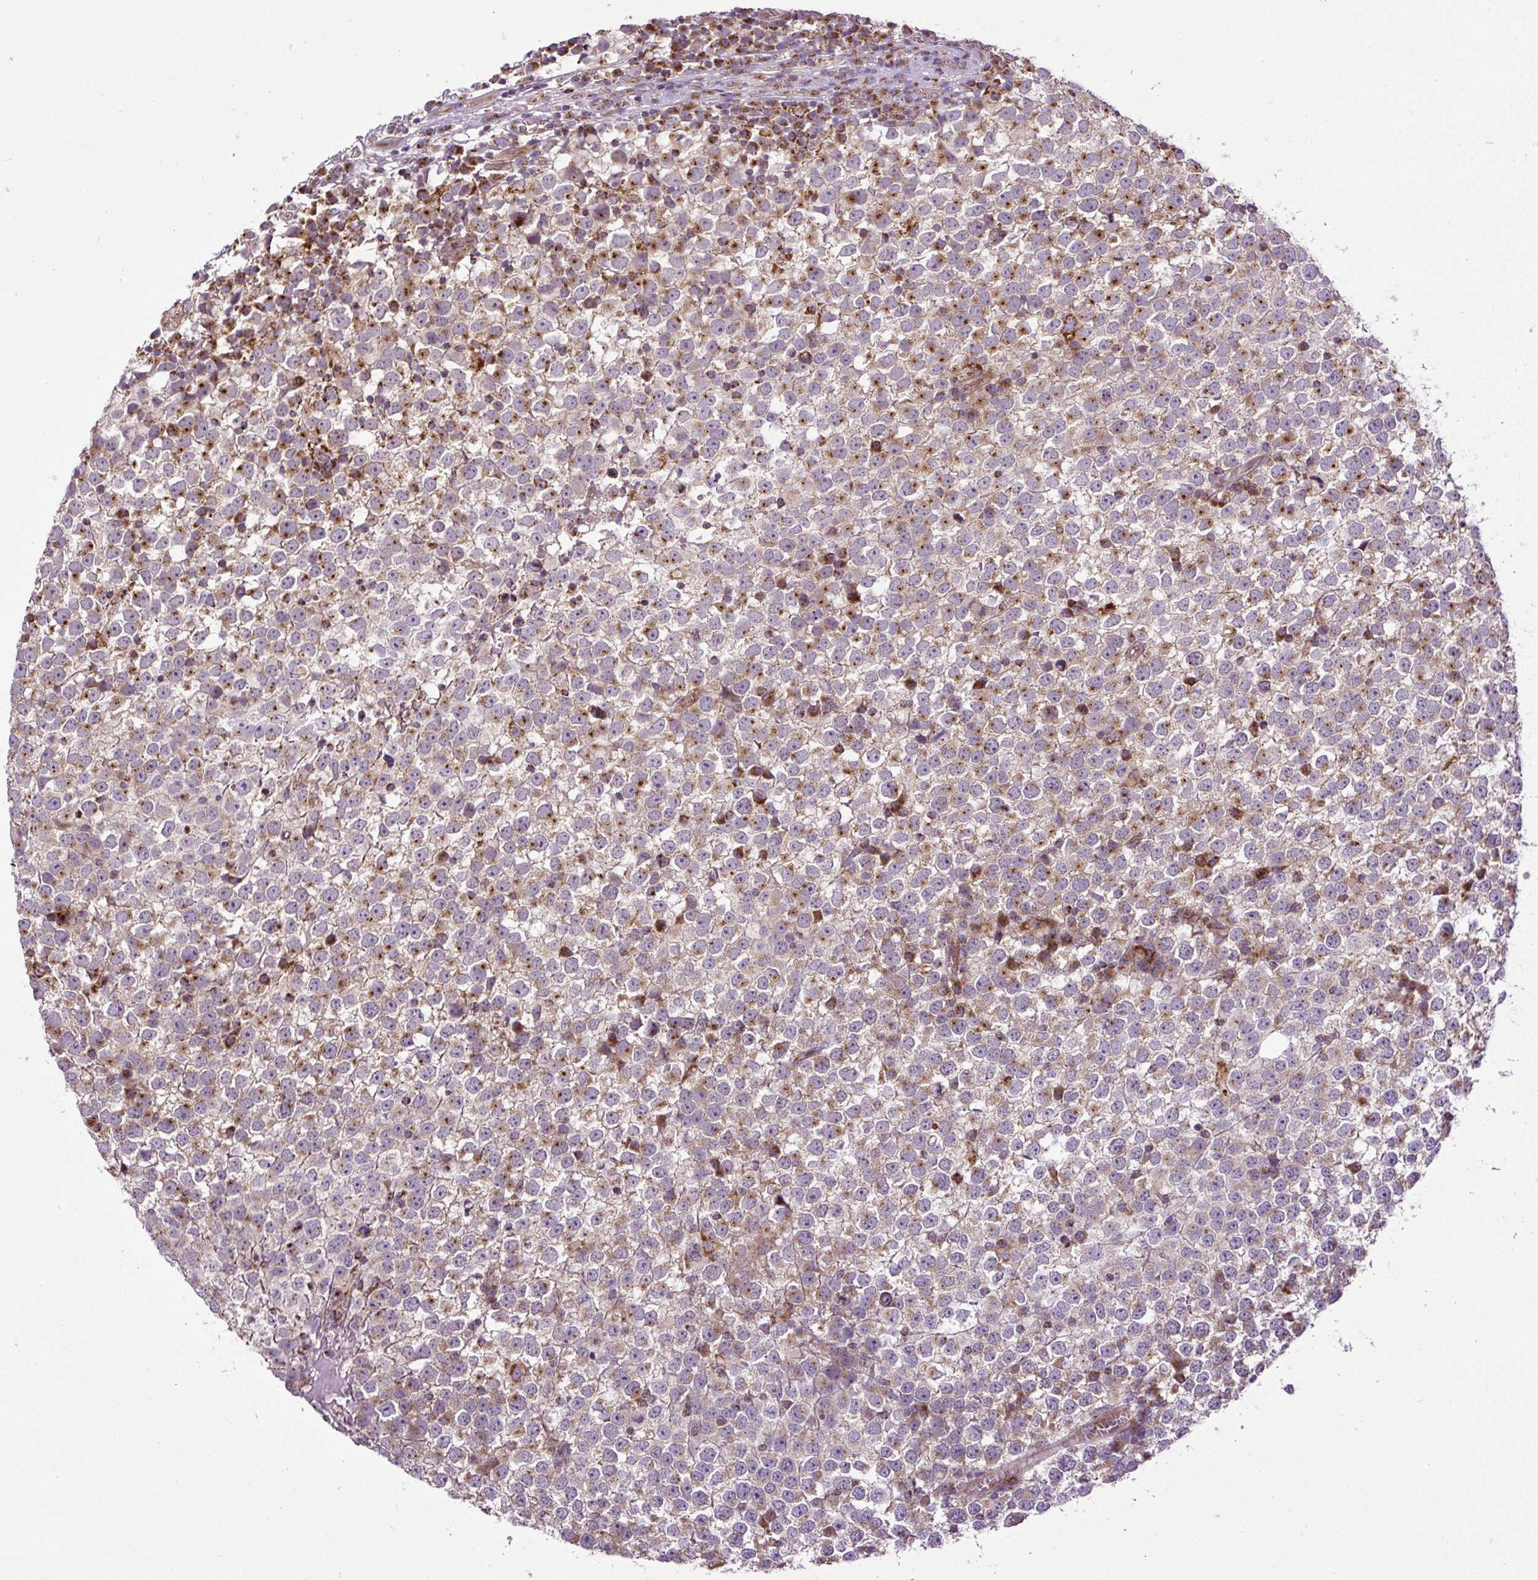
{"staining": {"intensity": "moderate", "quantity": "25%-75%", "location": "cytoplasmic/membranous"}, "tissue": "testis cancer", "cell_type": "Tumor cells", "image_type": "cancer", "snomed": [{"axis": "morphology", "description": "Seminoma, NOS"}, {"axis": "topography", "description": "Testis"}], "caption": "The photomicrograph exhibits a brown stain indicating the presence of a protein in the cytoplasmic/membranous of tumor cells in testis seminoma.", "gene": "ZNF547", "patient": {"sex": "male", "age": 65}}